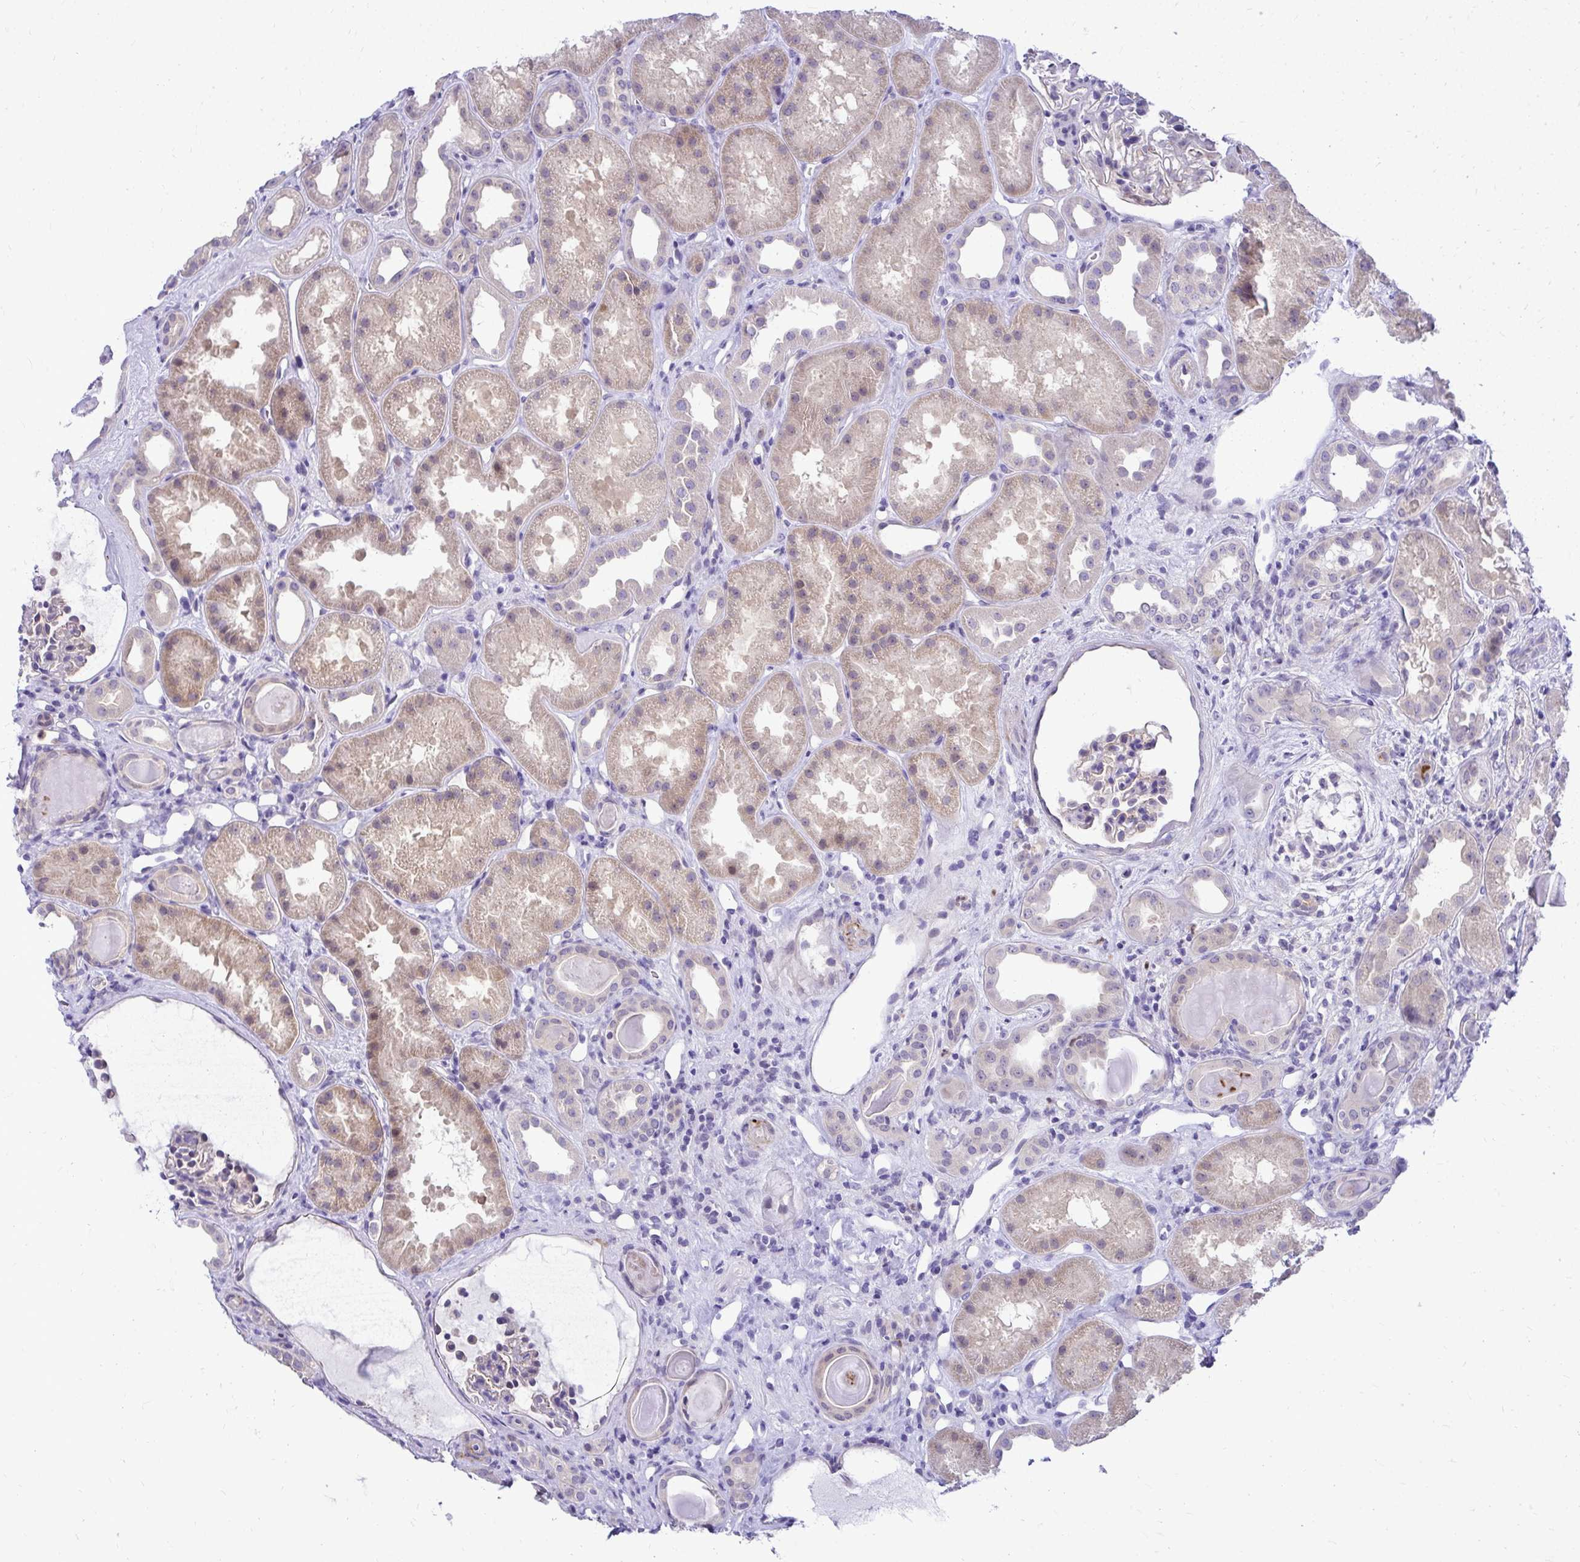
{"staining": {"intensity": "negative", "quantity": "none", "location": "none"}, "tissue": "kidney", "cell_type": "Cells in glomeruli", "image_type": "normal", "snomed": [{"axis": "morphology", "description": "Normal tissue, NOS"}, {"axis": "topography", "description": "Kidney"}], "caption": "IHC histopathology image of normal kidney stained for a protein (brown), which demonstrates no staining in cells in glomeruli.", "gene": "ZSWIM9", "patient": {"sex": "male", "age": 61}}